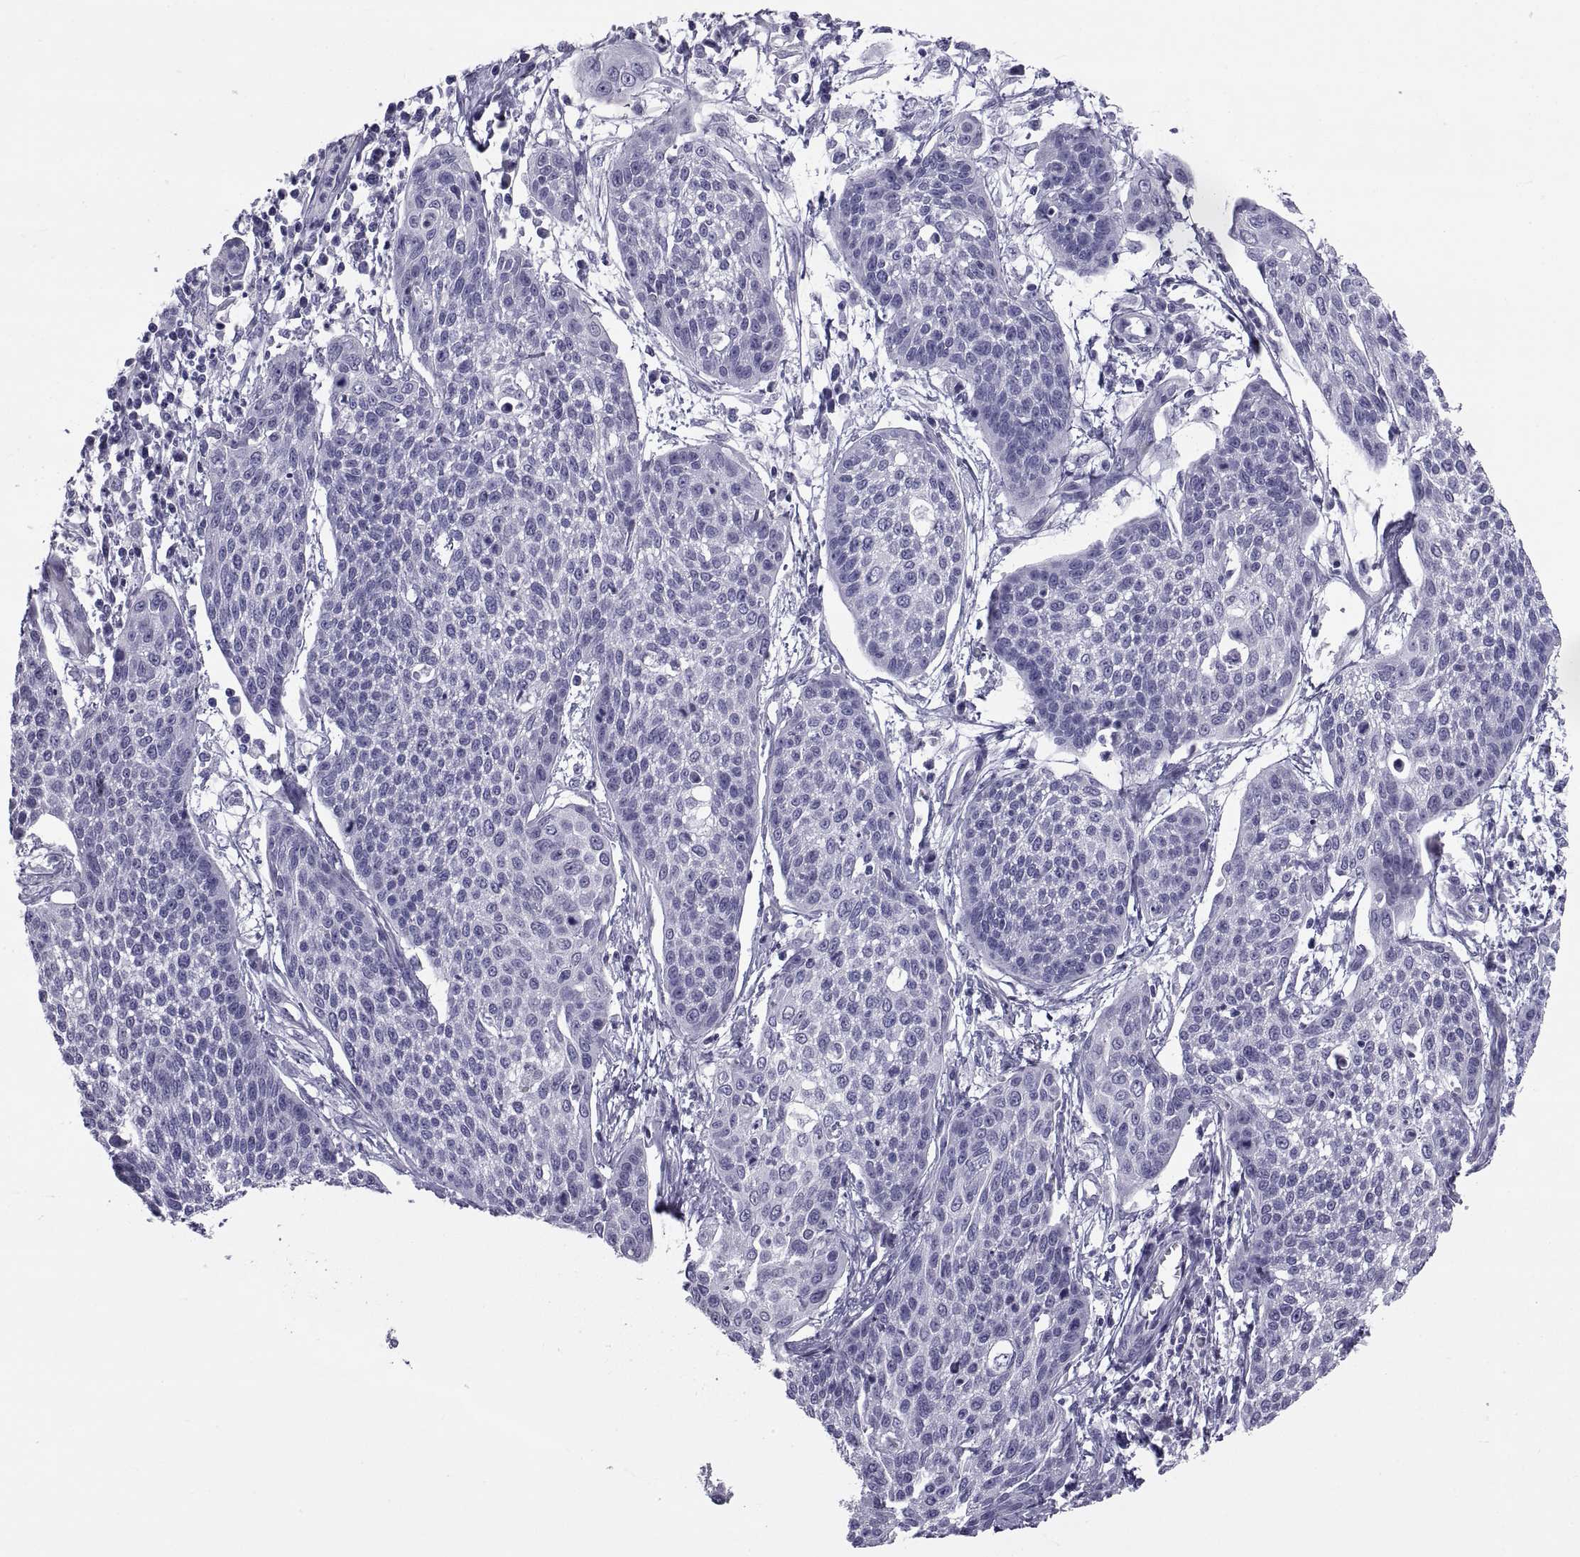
{"staining": {"intensity": "negative", "quantity": "none", "location": "none"}, "tissue": "cervical cancer", "cell_type": "Tumor cells", "image_type": "cancer", "snomed": [{"axis": "morphology", "description": "Squamous cell carcinoma, NOS"}, {"axis": "topography", "description": "Cervix"}], "caption": "Immunohistochemistry histopathology image of neoplastic tissue: human cervical cancer (squamous cell carcinoma) stained with DAB displays no significant protein staining in tumor cells.", "gene": "NPTX2", "patient": {"sex": "female", "age": 34}}